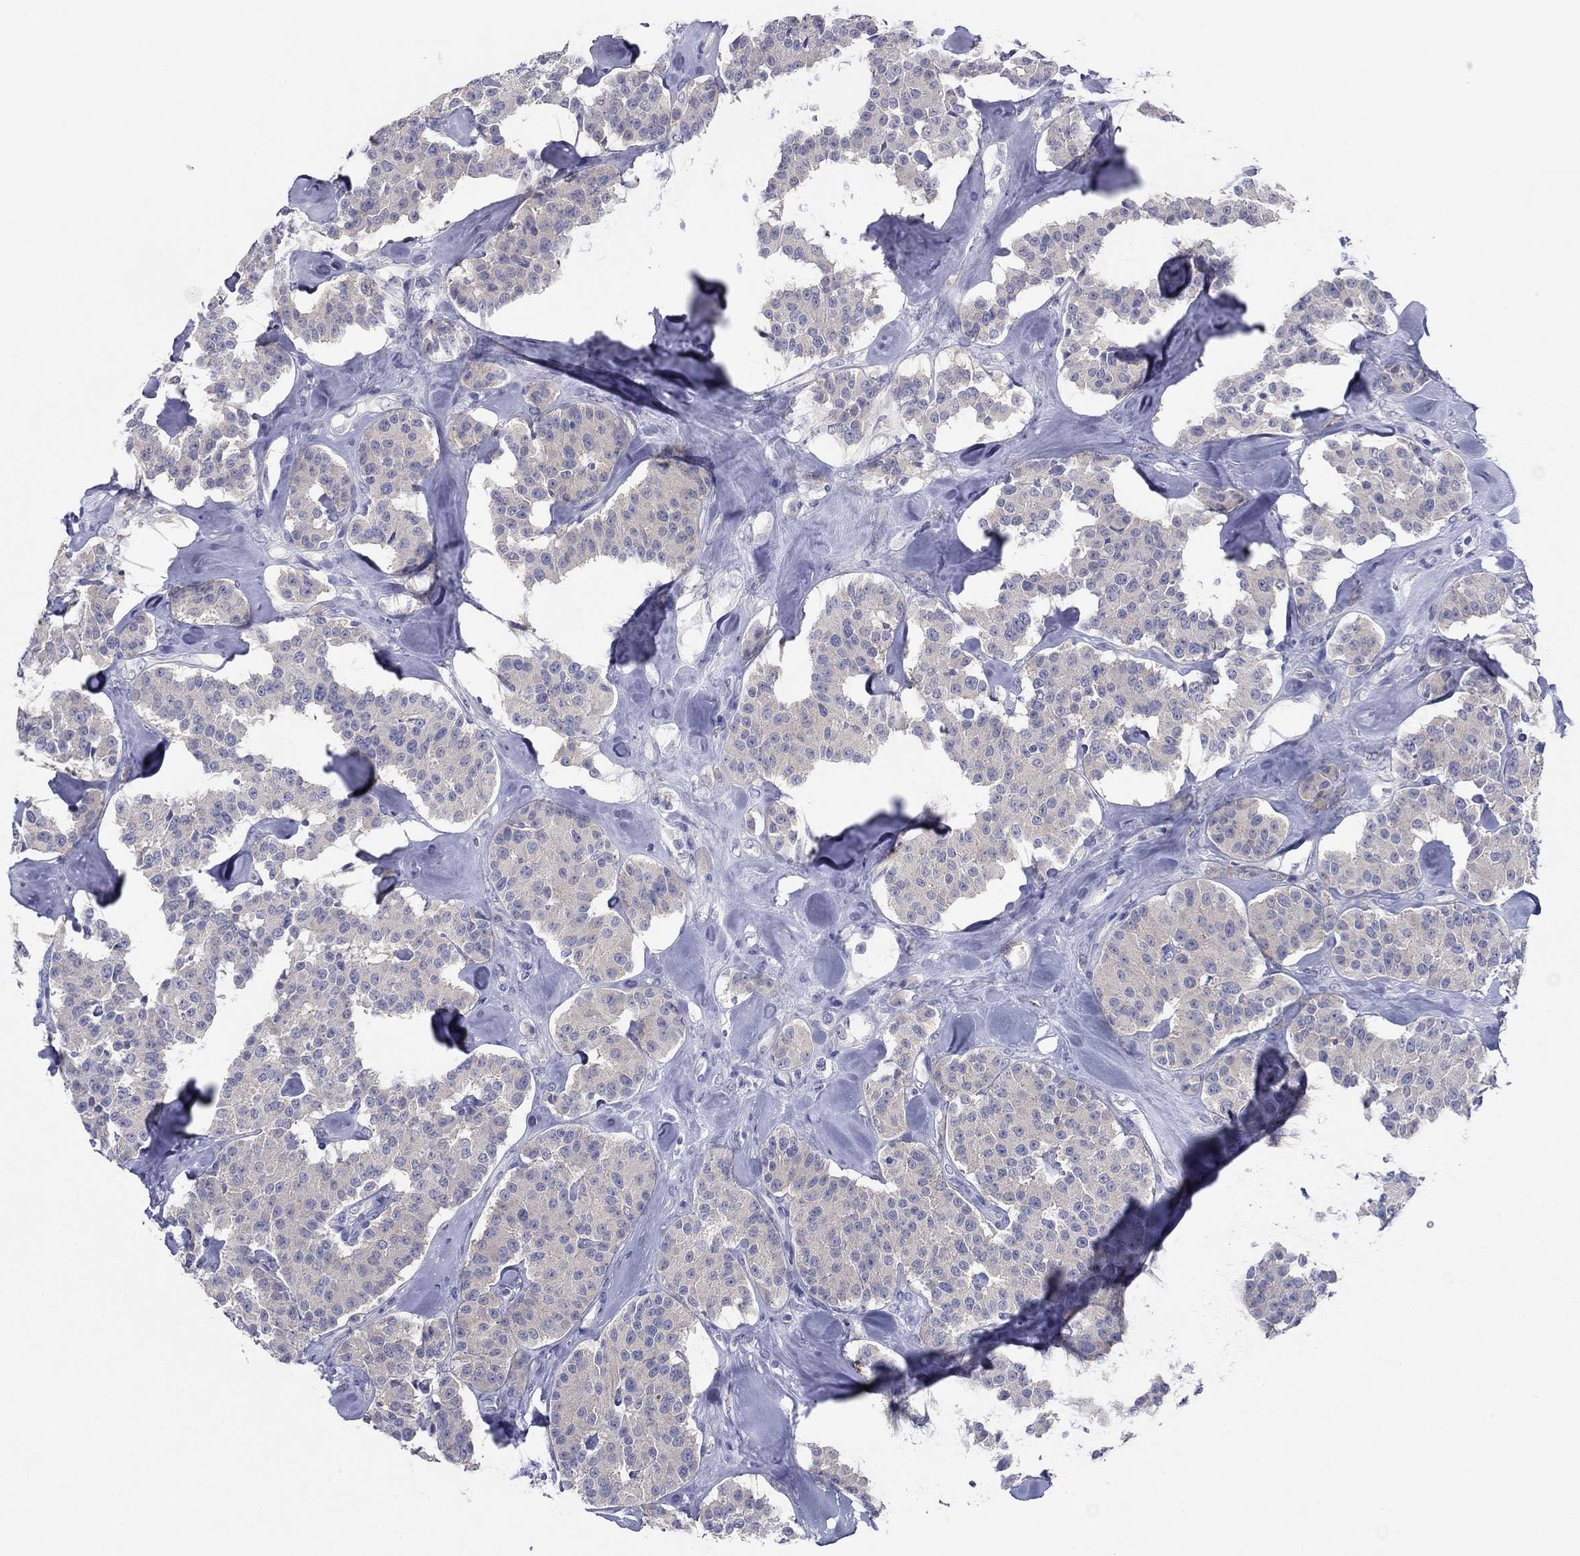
{"staining": {"intensity": "negative", "quantity": "none", "location": "none"}, "tissue": "carcinoid", "cell_type": "Tumor cells", "image_type": "cancer", "snomed": [{"axis": "morphology", "description": "Carcinoid, malignant, NOS"}, {"axis": "topography", "description": "Pancreas"}], "caption": "A high-resolution histopathology image shows immunohistochemistry (IHC) staining of carcinoid (malignant), which demonstrates no significant positivity in tumor cells. (Stains: DAB immunohistochemistry with hematoxylin counter stain, Microscopy: brightfield microscopy at high magnification).", "gene": "PLS1", "patient": {"sex": "male", "age": 41}}